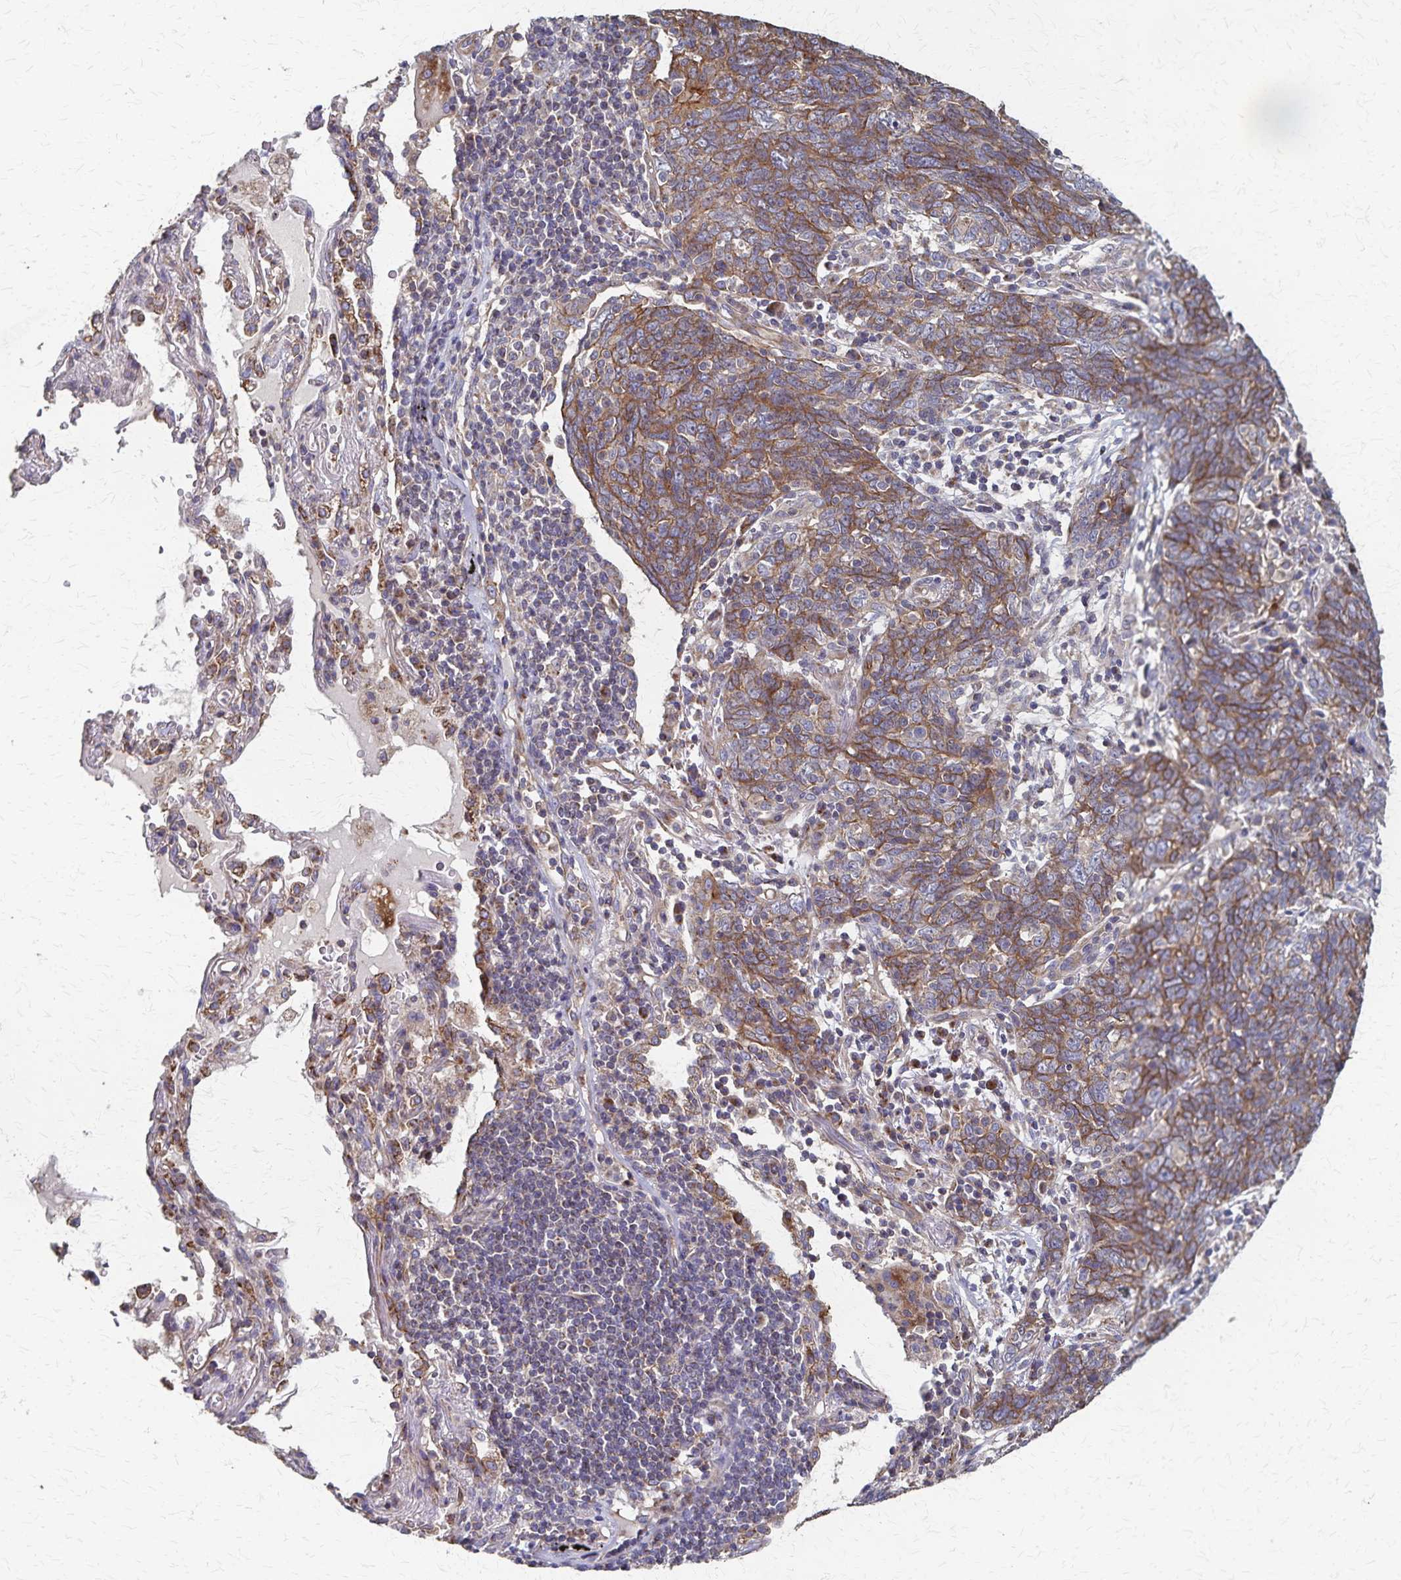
{"staining": {"intensity": "moderate", "quantity": ">75%", "location": "cytoplasmic/membranous"}, "tissue": "lung cancer", "cell_type": "Tumor cells", "image_type": "cancer", "snomed": [{"axis": "morphology", "description": "Squamous cell carcinoma, NOS"}, {"axis": "topography", "description": "Lung"}], "caption": "Immunohistochemistry image of neoplastic tissue: squamous cell carcinoma (lung) stained using immunohistochemistry demonstrates medium levels of moderate protein expression localized specifically in the cytoplasmic/membranous of tumor cells, appearing as a cytoplasmic/membranous brown color.", "gene": "PGAP2", "patient": {"sex": "female", "age": 72}}